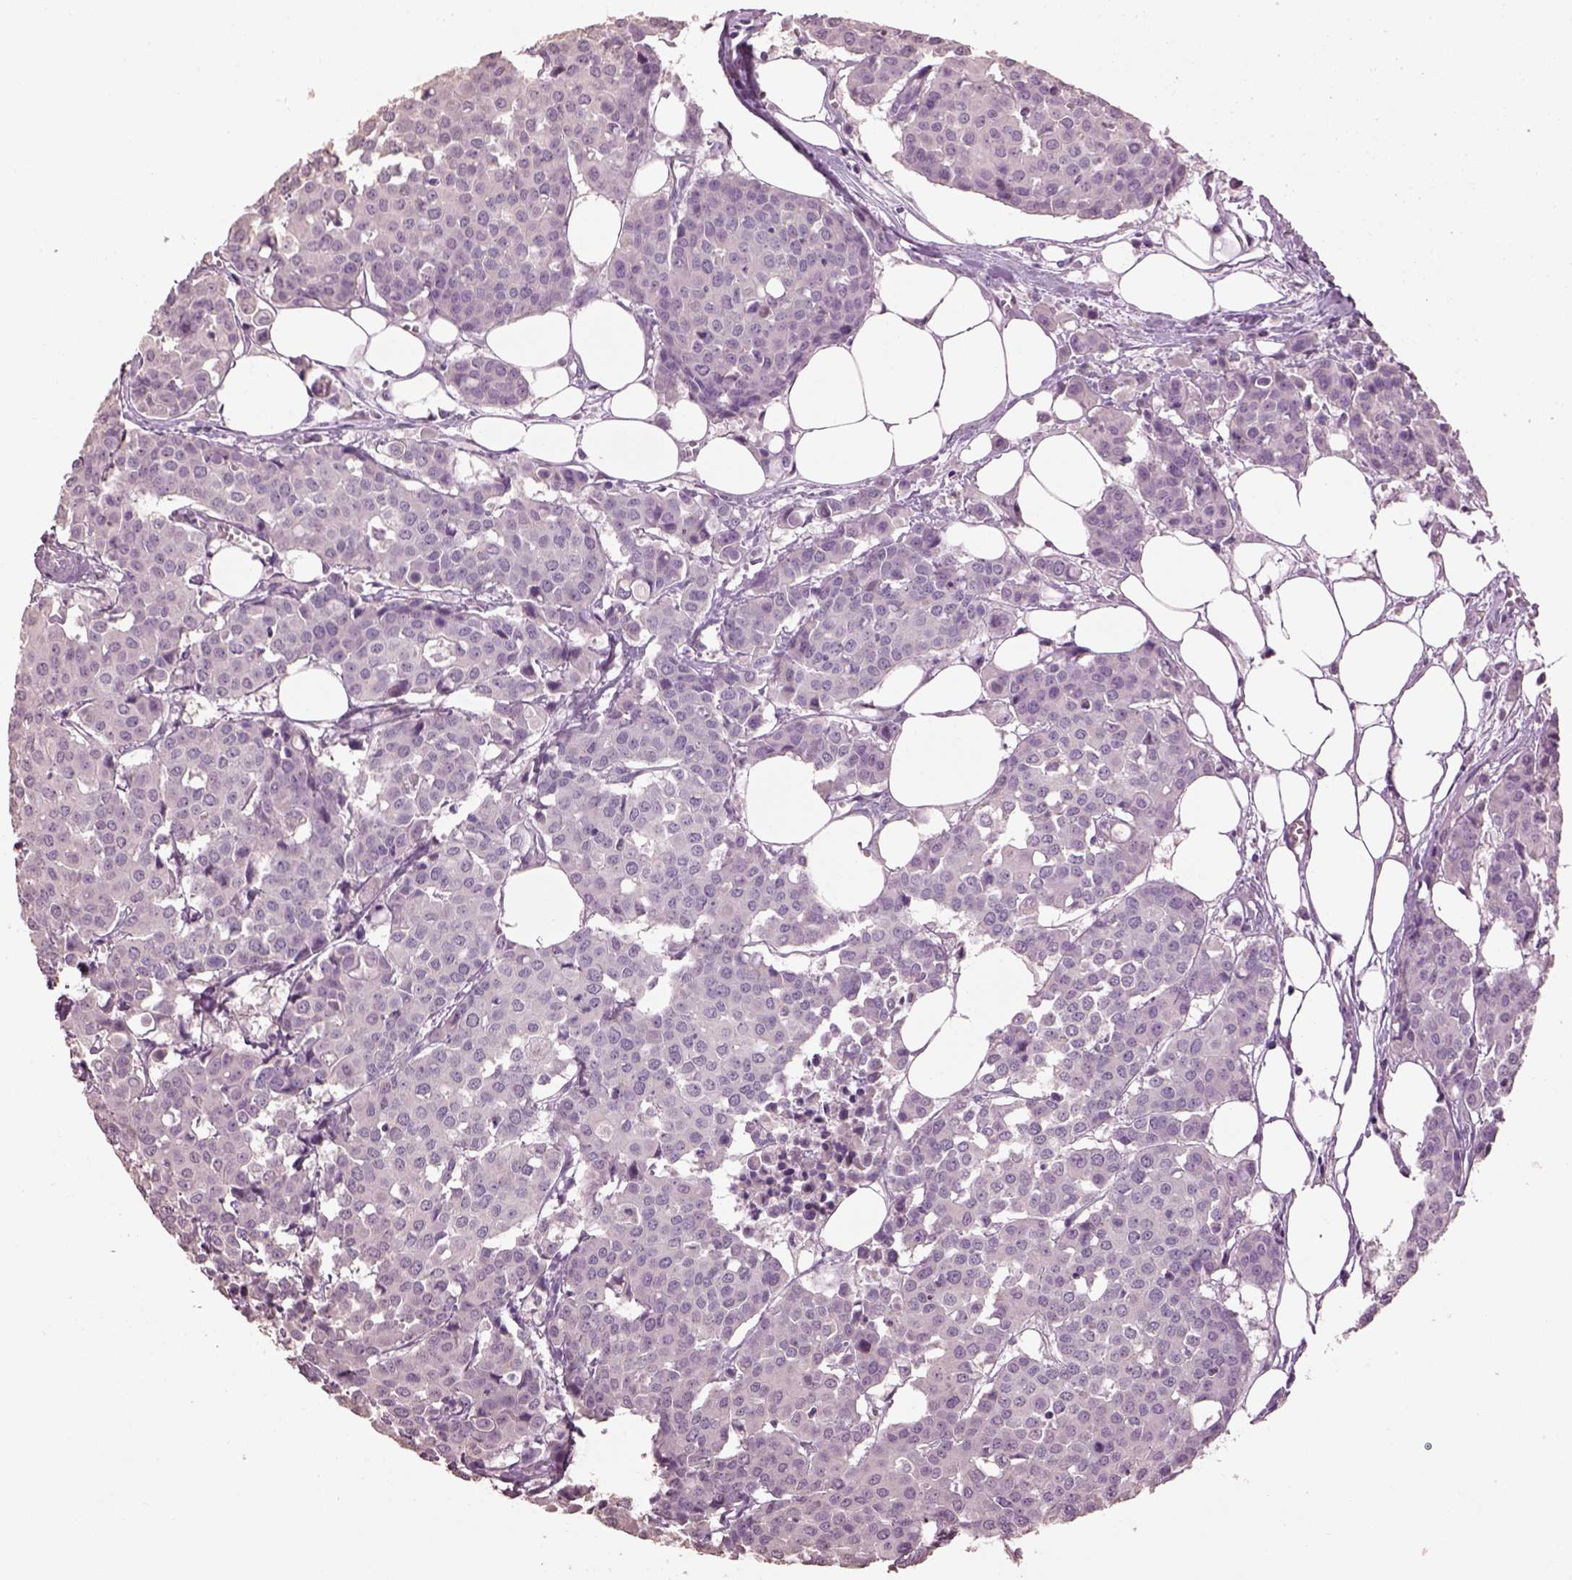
{"staining": {"intensity": "negative", "quantity": "none", "location": "none"}, "tissue": "carcinoid", "cell_type": "Tumor cells", "image_type": "cancer", "snomed": [{"axis": "morphology", "description": "Carcinoid, malignant, NOS"}, {"axis": "topography", "description": "Colon"}], "caption": "Carcinoid was stained to show a protein in brown. There is no significant expression in tumor cells.", "gene": "KCNIP3", "patient": {"sex": "male", "age": 81}}